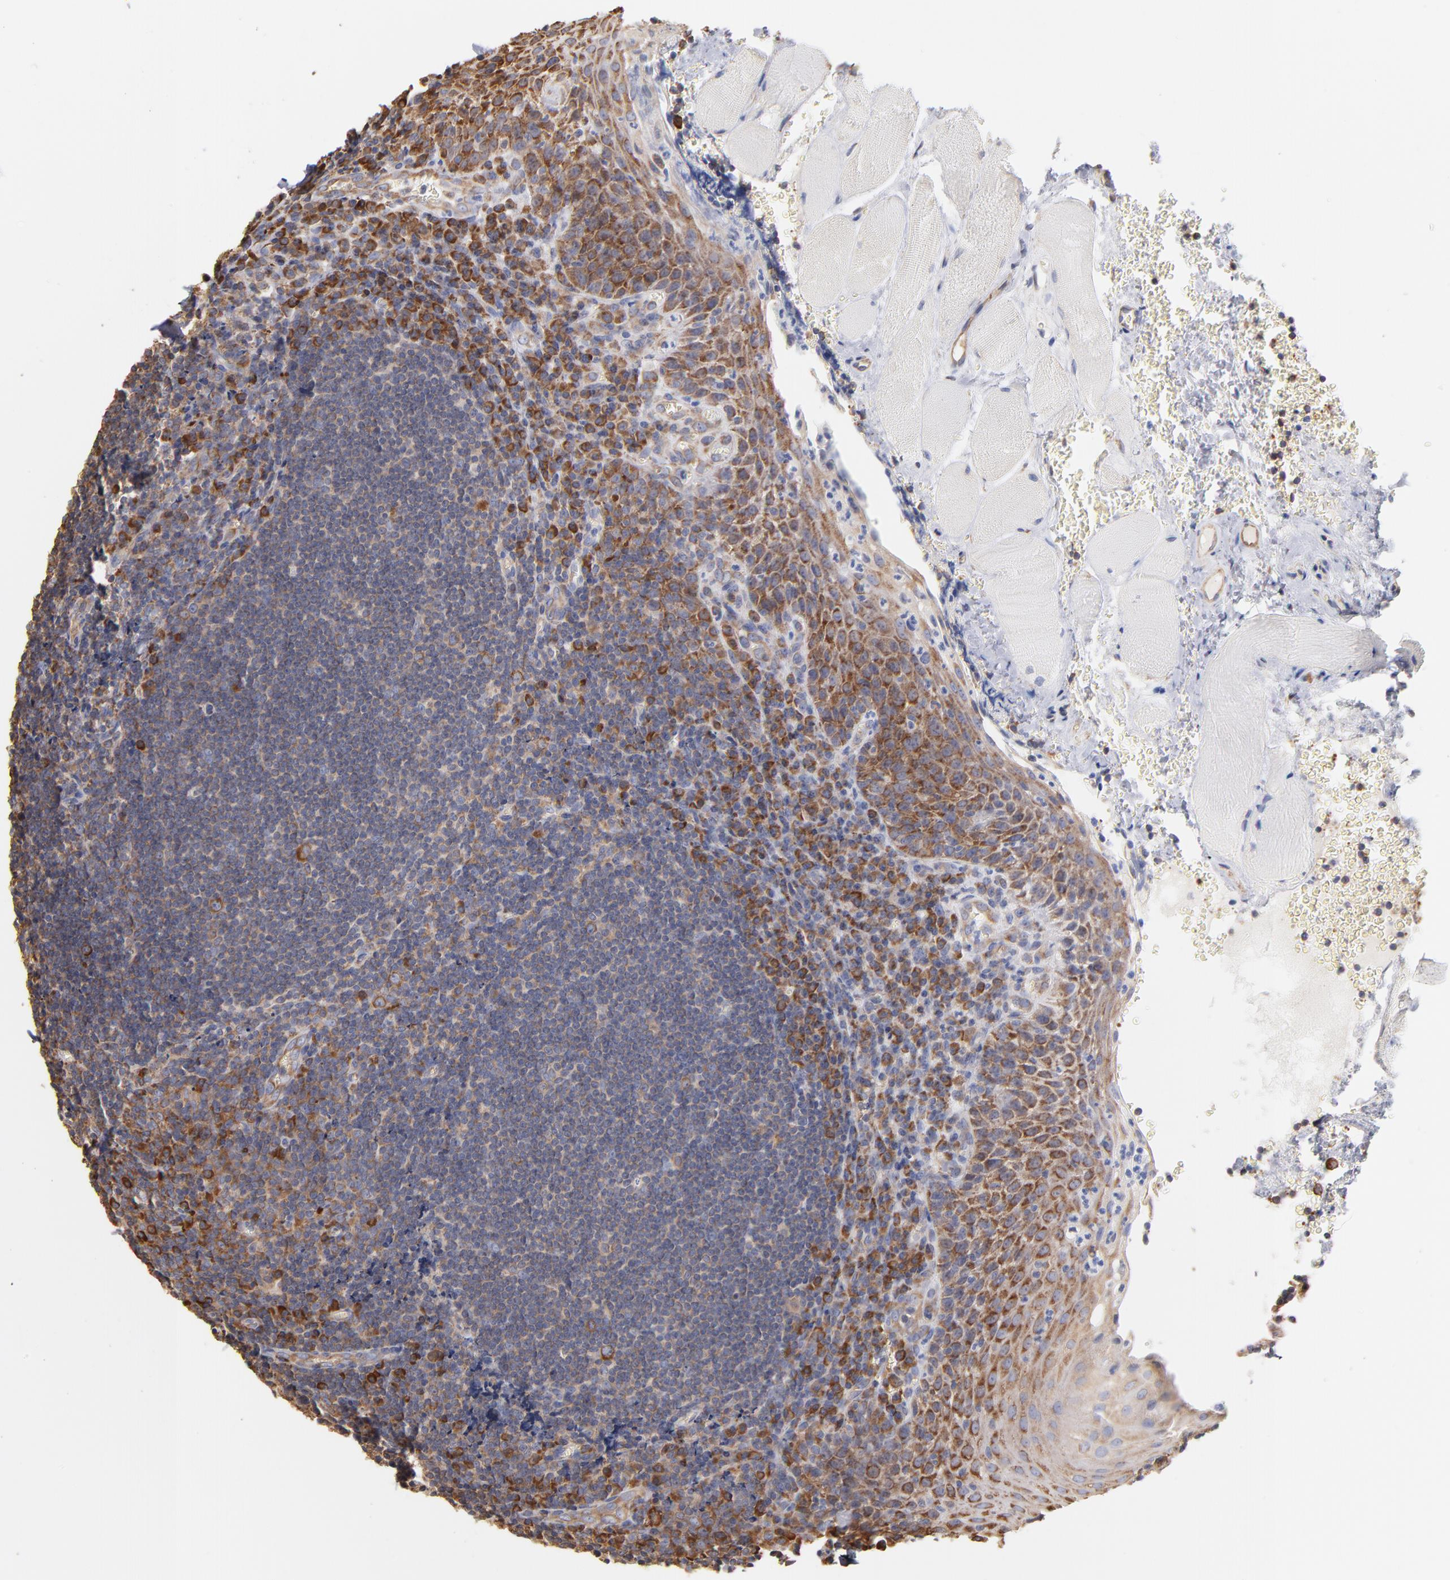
{"staining": {"intensity": "strong", "quantity": "<25%", "location": "cytoplasmic/membranous"}, "tissue": "tonsil", "cell_type": "Germinal center cells", "image_type": "normal", "snomed": [{"axis": "morphology", "description": "Normal tissue, NOS"}, {"axis": "topography", "description": "Tonsil"}], "caption": "A brown stain labels strong cytoplasmic/membranous expression of a protein in germinal center cells of unremarkable human tonsil. The staining was performed using DAB to visualize the protein expression in brown, while the nuclei were stained in blue with hematoxylin (Magnification: 20x).", "gene": "RPL9", "patient": {"sex": "male", "age": 20}}